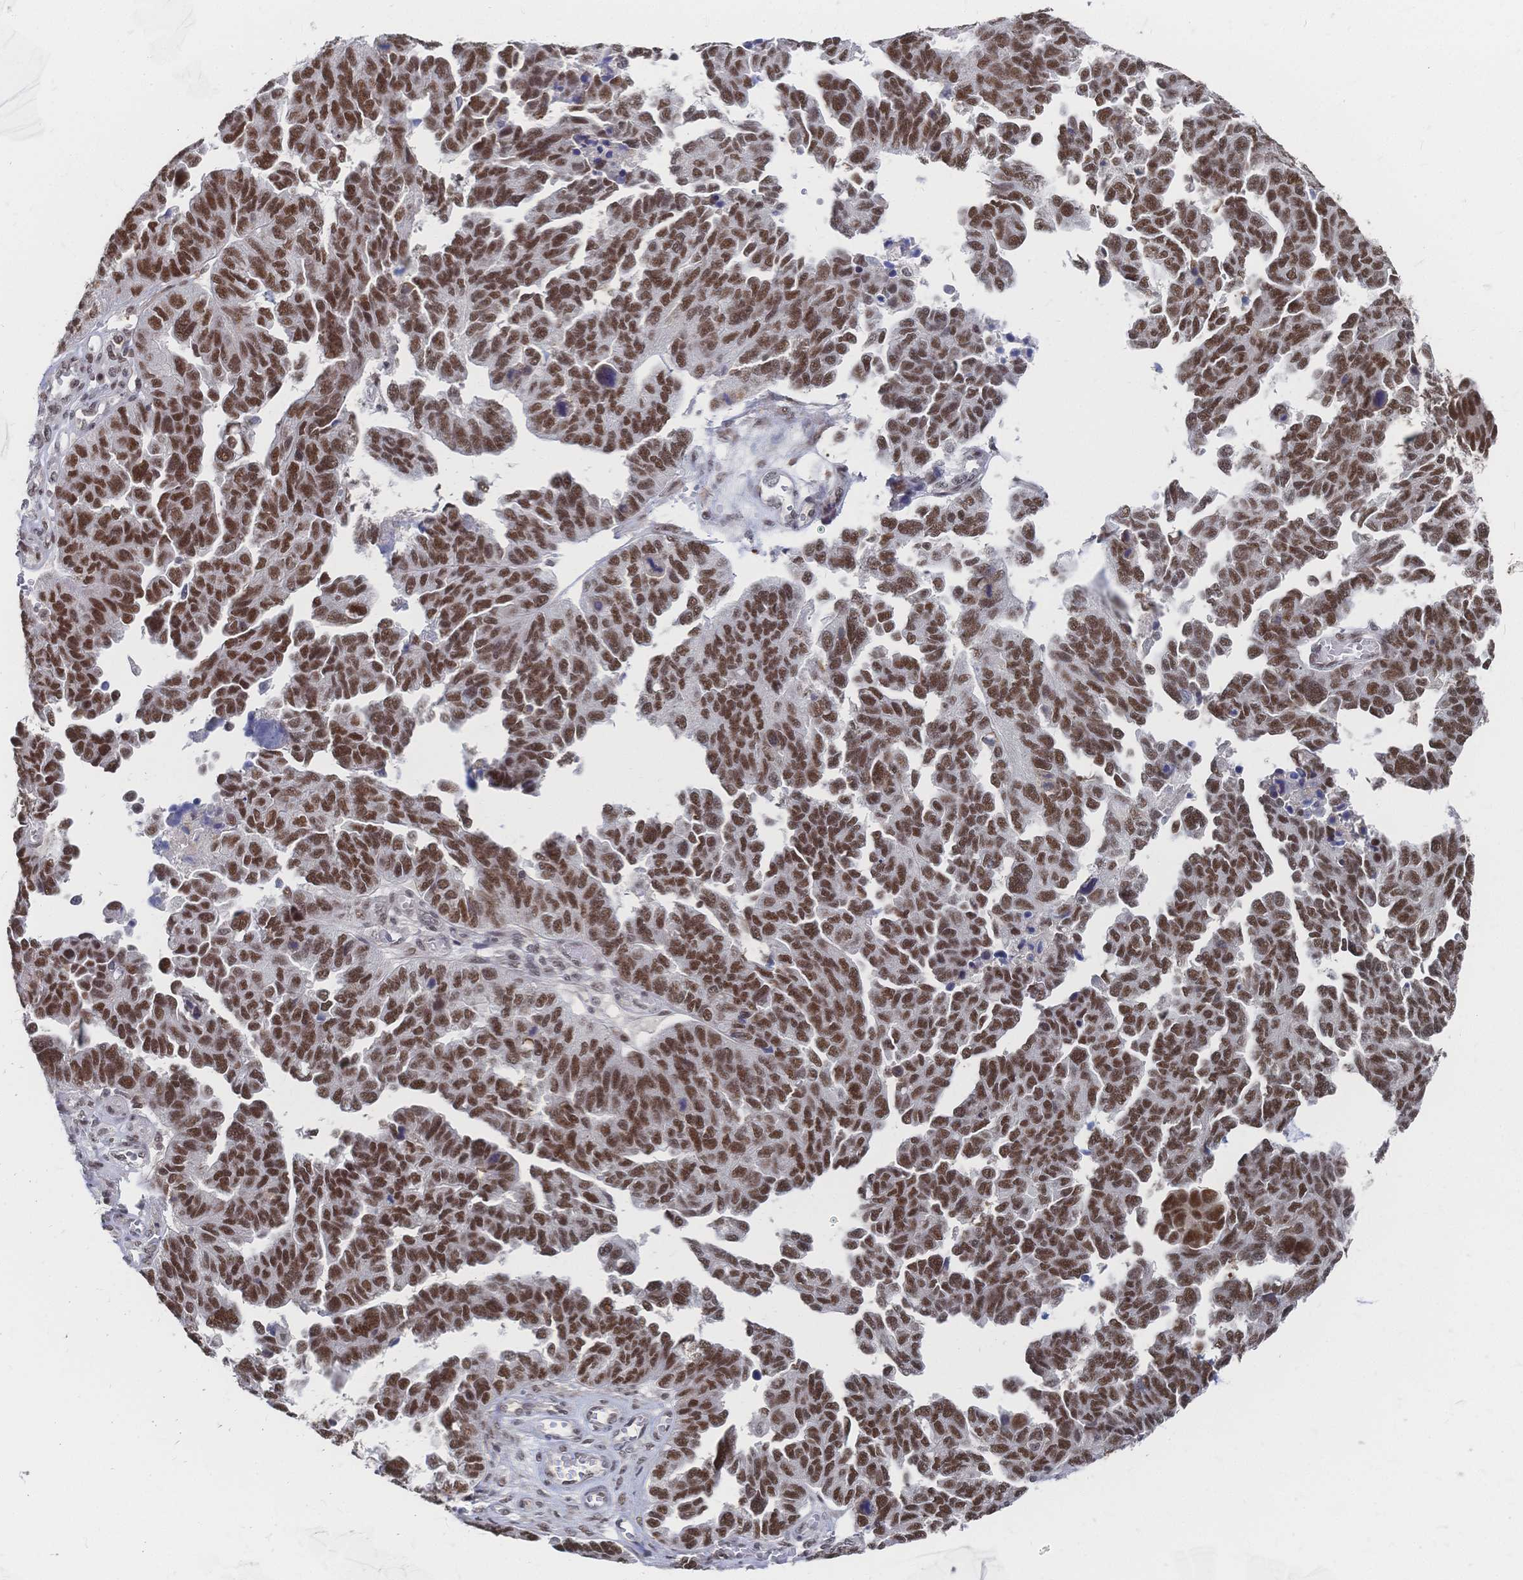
{"staining": {"intensity": "strong", "quantity": ">75%", "location": "nuclear"}, "tissue": "ovarian cancer", "cell_type": "Tumor cells", "image_type": "cancer", "snomed": [{"axis": "morphology", "description": "Cystadenocarcinoma, serous, NOS"}, {"axis": "topography", "description": "Ovary"}], "caption": "A high-resolution photomicrograph shows IHC staining of ovarian serous cystadenocarcinoma, which displays strong nuclear expression in about >75% of tumor cells.", "gene": "NELFA", "patient": {"sex": "female", "age": 64}}